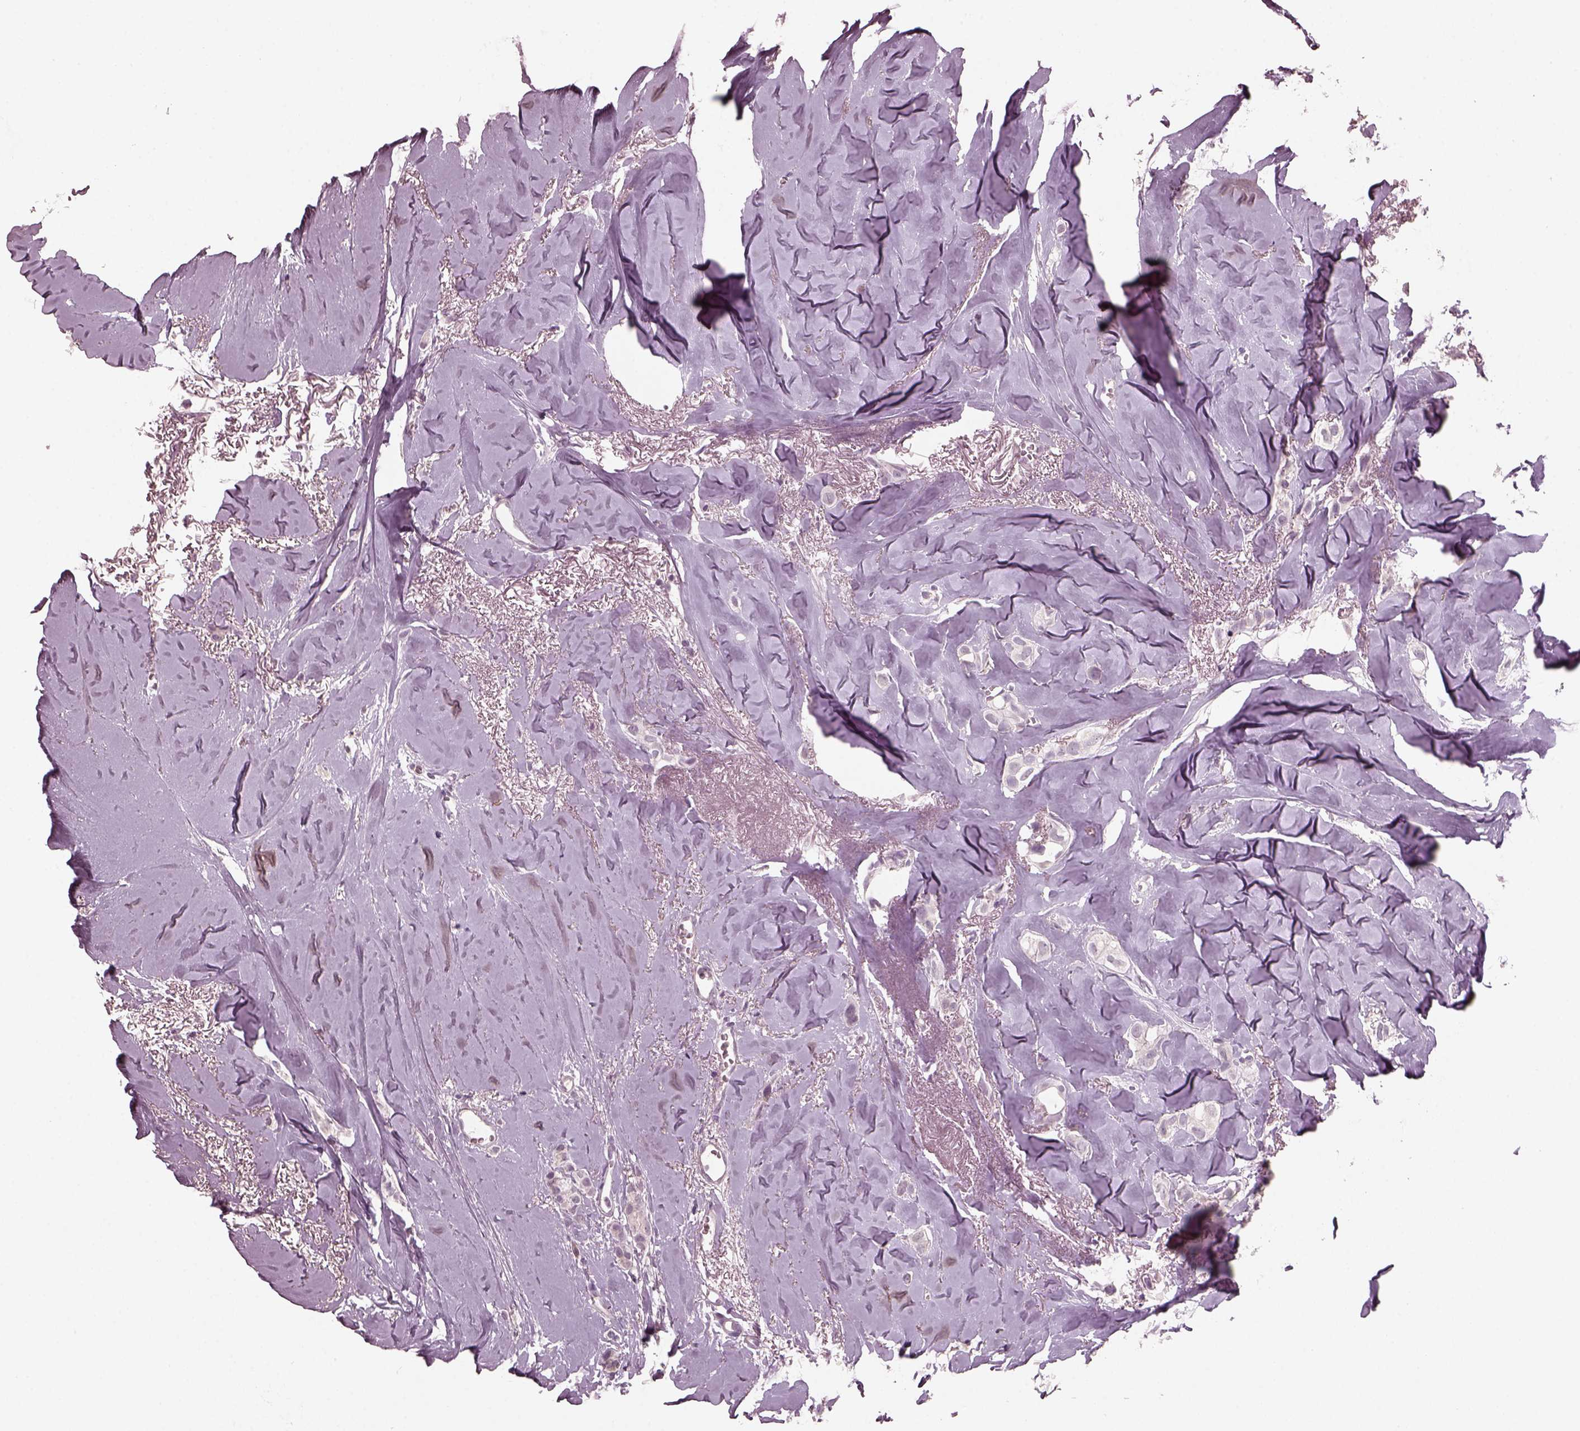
{"staining": {"intensity": "negative", "quantity": "none", "location": "none"}, "tissue": "breast cancer", "cell_type": "Tumor cells", "image_type": "cancer", "snomed": [{"axis": "morphology", "description": "Duct carcinoma"}, {"axis": "topography", "description": "Breast"}], "caption": "Breast cancer (infiltrating ductal carcinoma) stained for a protein using IHC demonstrates no expression tumor cells.", "gene": "RCVRN", "patient": {"sex": "female", "age": 85}}